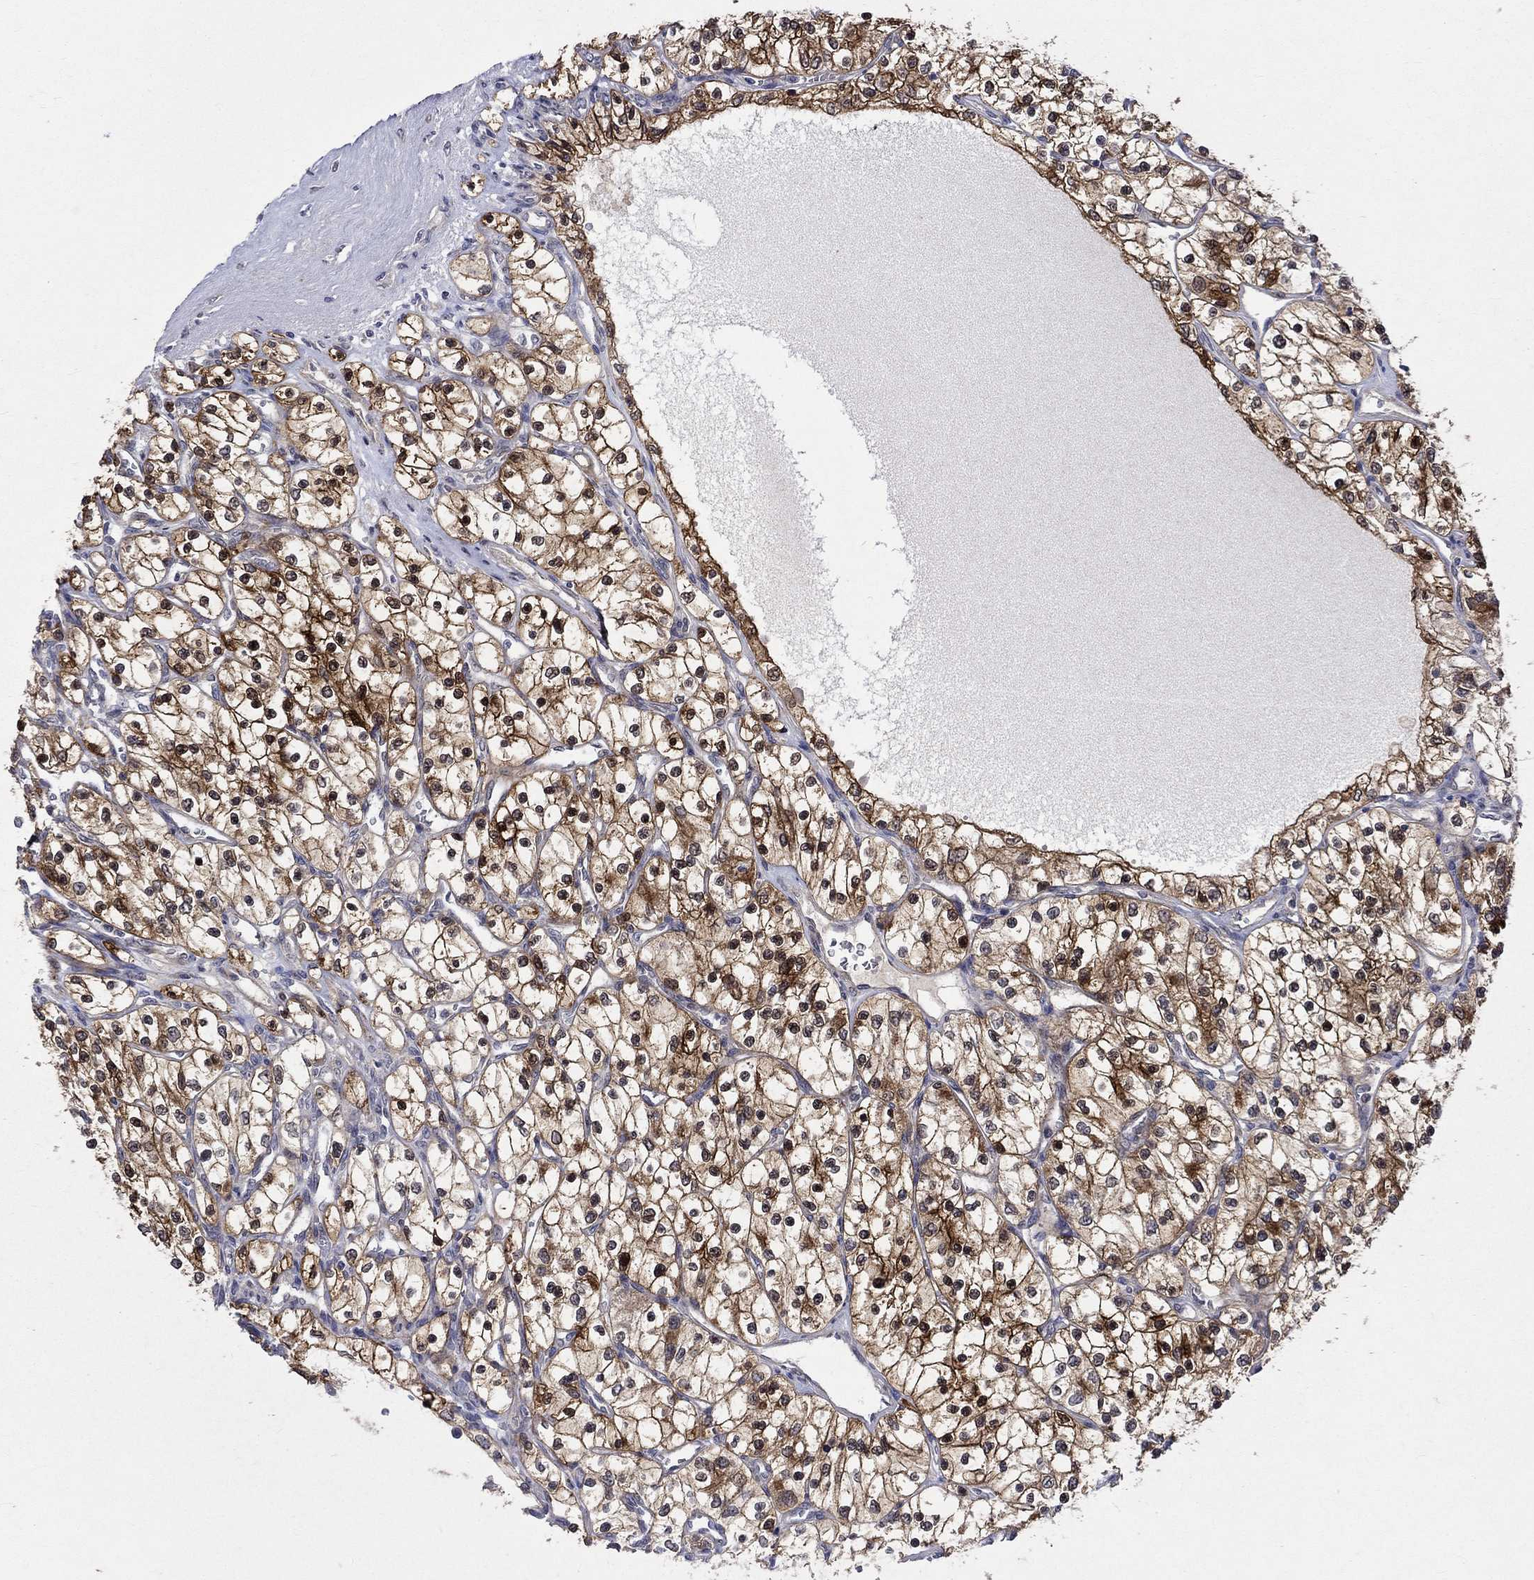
{"staining": {"intensity": "strong", "quantity": "25%-75%", "location": "cytoplasmic/membranous"}, "tissue": "renal cancer", "cell_type": "Tumor cells", "image_type": "cancer", "snomed": [{"axis": "morphology", "description": "Adenocarcinoma, NOS"}, {"axis": "topography", "description": "Kidney"}], "caption": "Renal adenocarcinoma stained with a protein marker shows strong staining in tumor cells.", "gene": "CRYAB", "patient": {"sex": "female", "age": 69}}